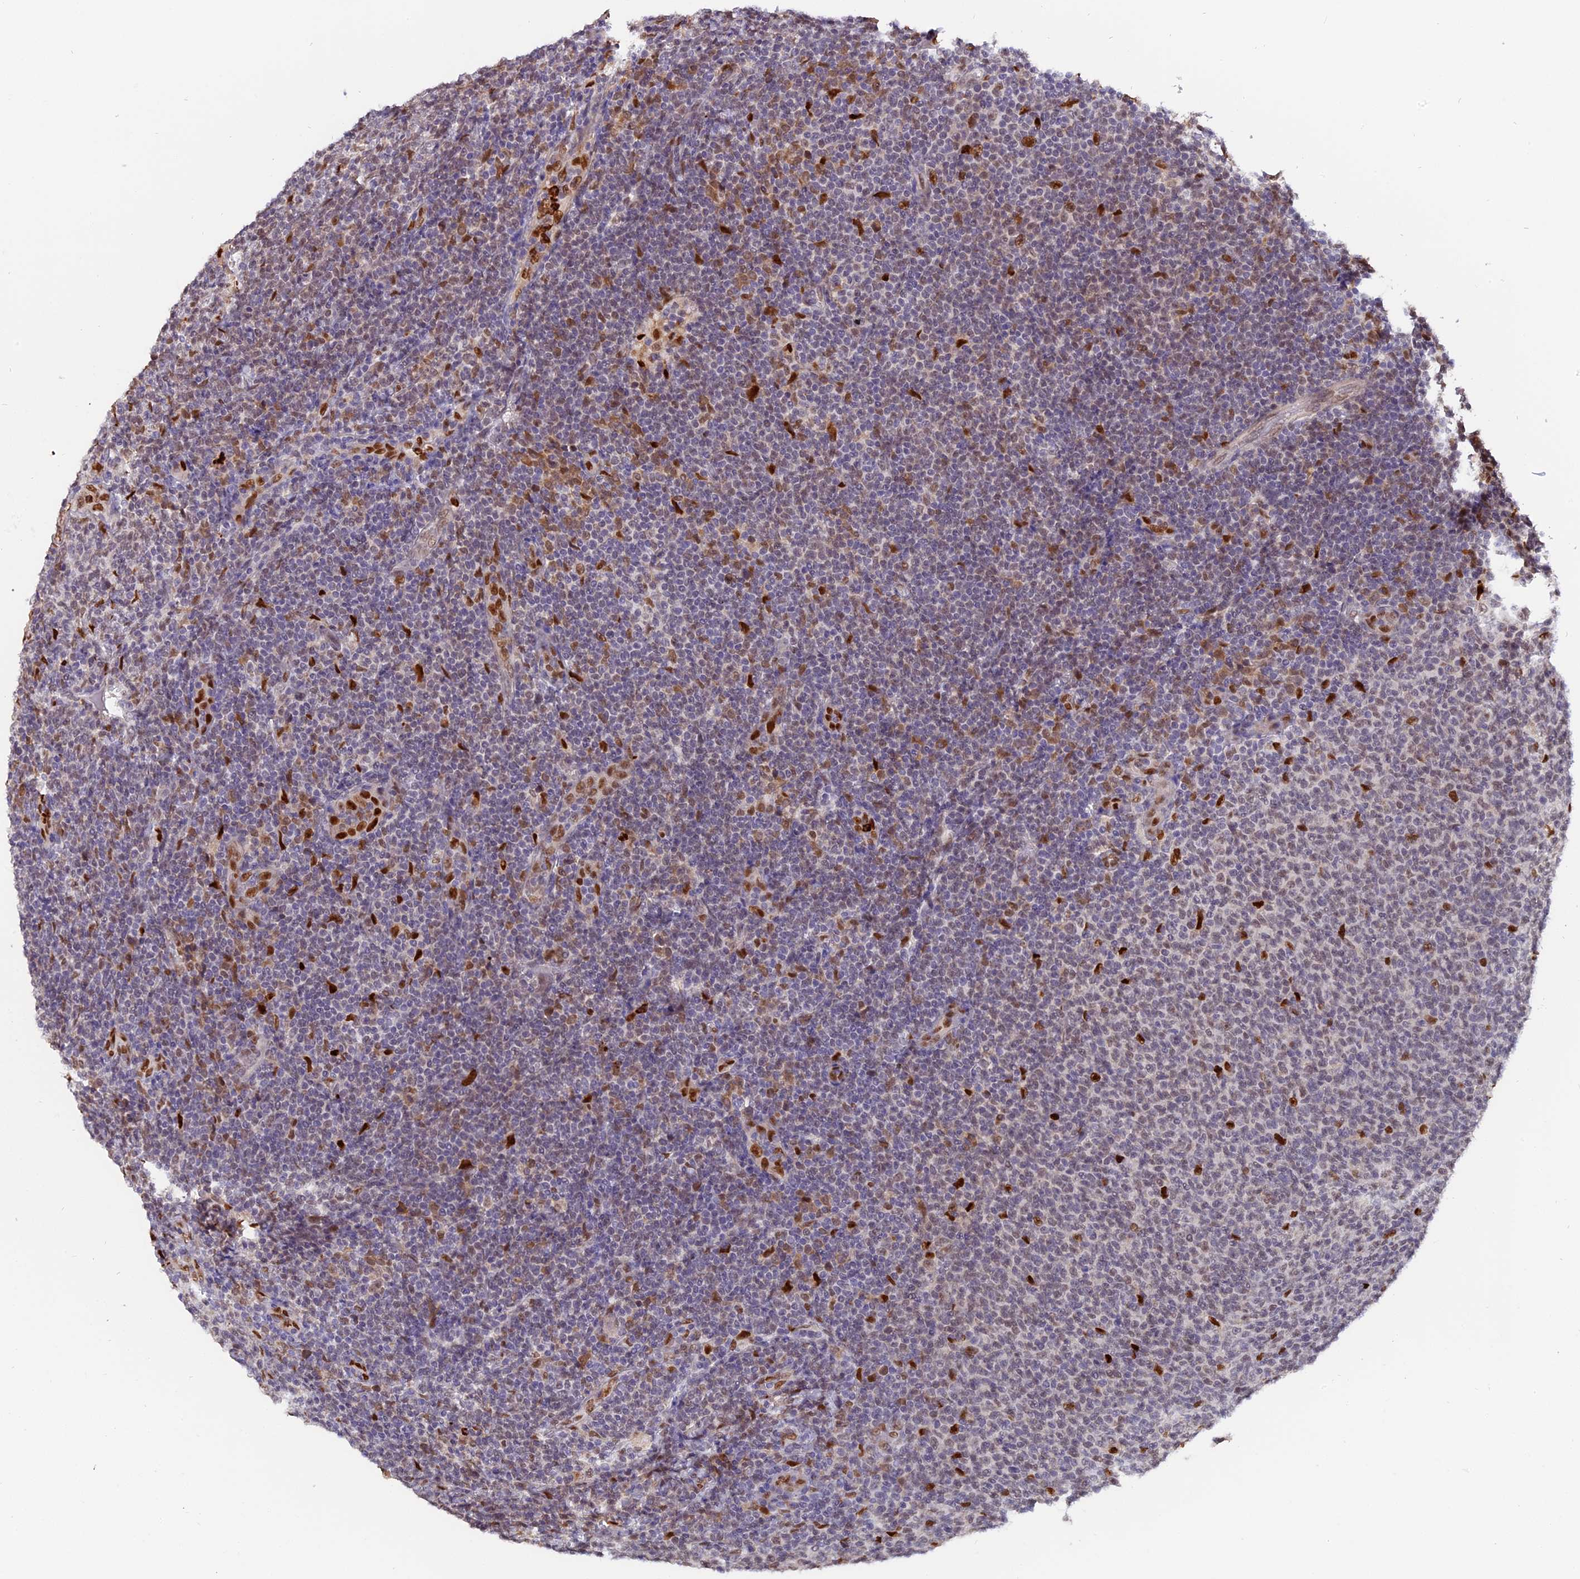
{"staining": {"intensity": "weak", "quantity": "25%-75%", "location": "nuclear"}, "tissue": "lymphoma", "cell_type": "Tumor cells", "image_type": "cancer", "snomed": [{"axis": "morphology", "description": "Malignant lymphoma, non-Hodgkin's type, Low grade"}, {"axis": "topography", "description": "Lymph node"}], "caption": "A photomicrograph showing weak nuclear positivity in approximately 25%-75% of tumor cells in lymphoma, as visualized by brown immunohistochemical staining.", "gene": "FAM118B", "patient": {"sex": "male", "age": 66}}